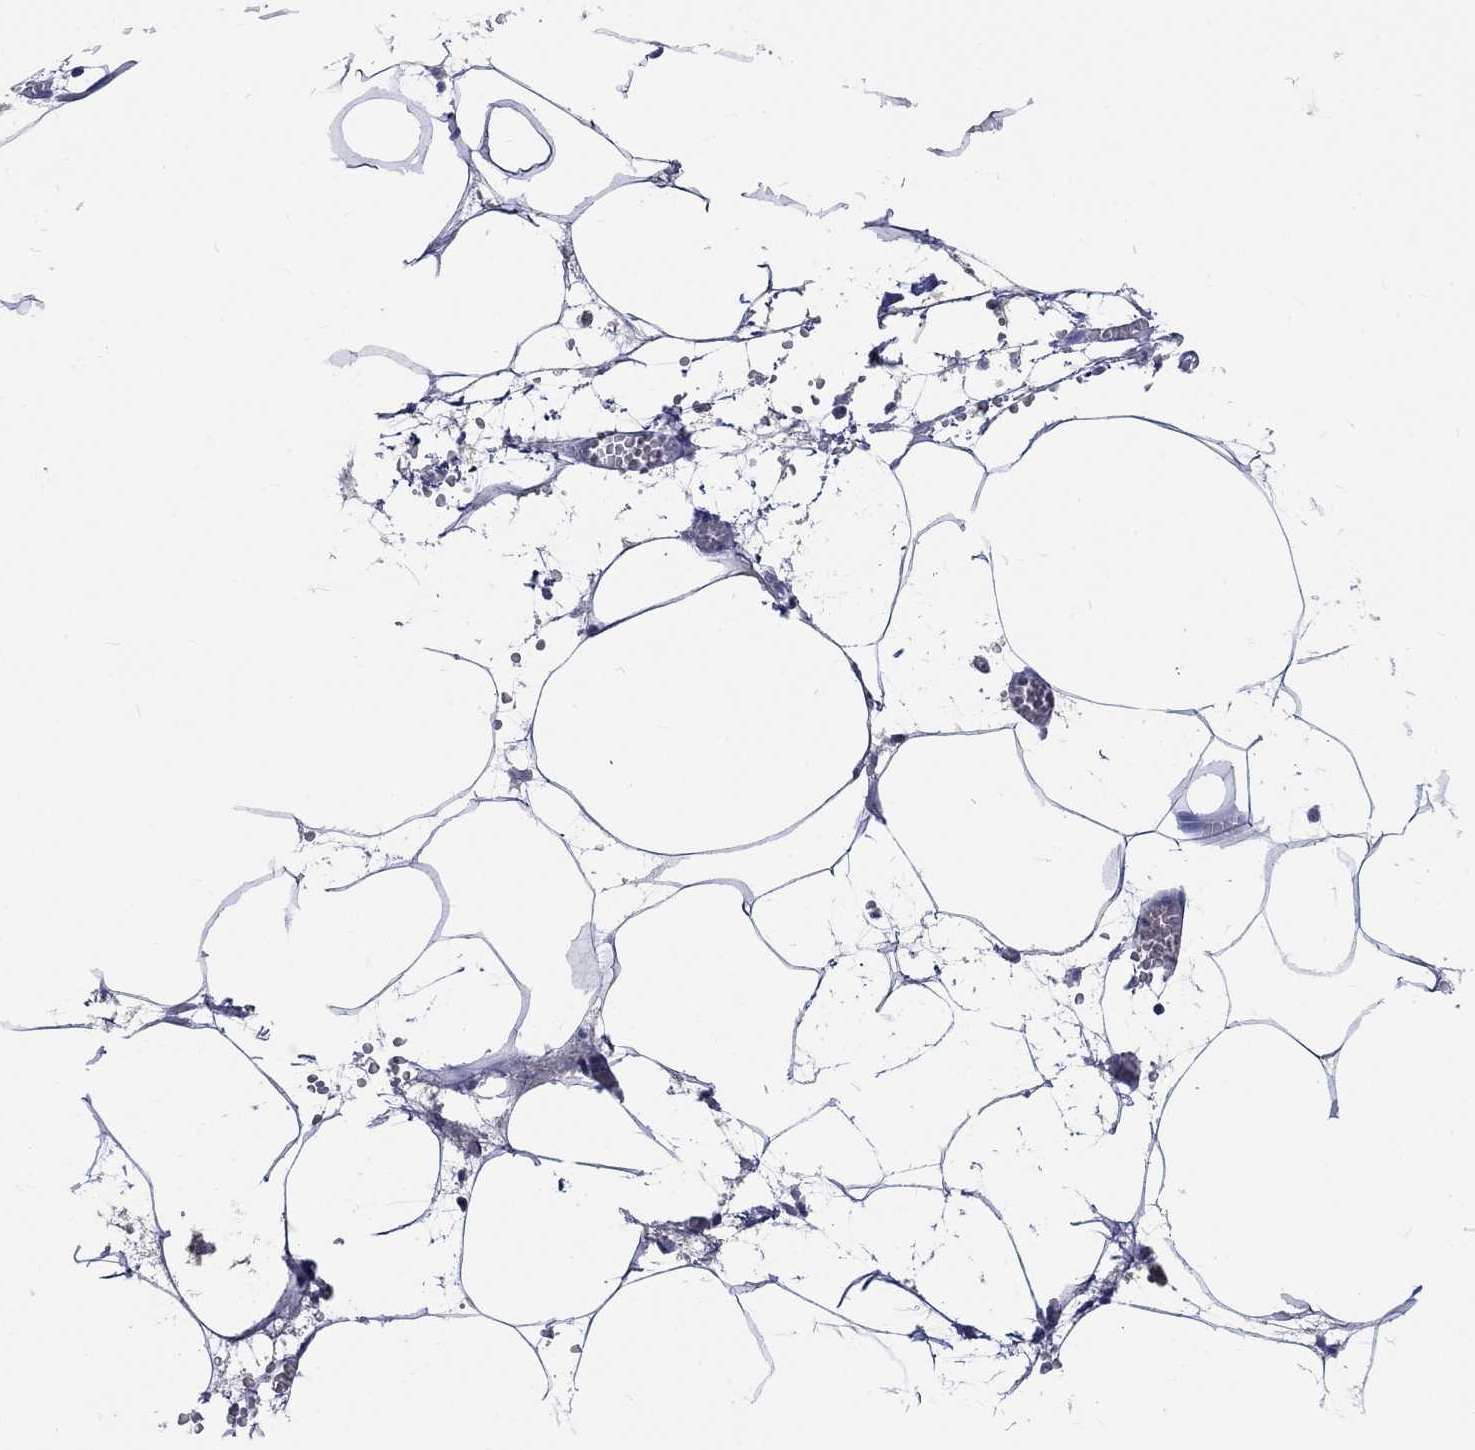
{"staining": {"intensity": "negative", "quantity": "none", "location": "none"}, "tissue": "adipose tissue", "cell_type": "Adipocytes", "image_type": "normal", "snomed": [{"axis": "morphology", "description": "Normal tissue, NOS"}, {"axis": "topography", "description": "Adipose tissue"}, {"axis": "topography", "description": "Pancreas"}, {"axis": "topography", "description": "Peripheral nerve tissue"}], "caption": "An immunohistochemistry (IHC) histopathology image of unremarkable adipose tissue is shown. There is no staining in adipocytes of adipose tissue. (Brightfield microscopy of DAB (3,3'-diaminobenzidine) immunohistochemistry at high magnification).", "gene": "ZBTB18", "patient": {"sex": "female", "age": 58}}